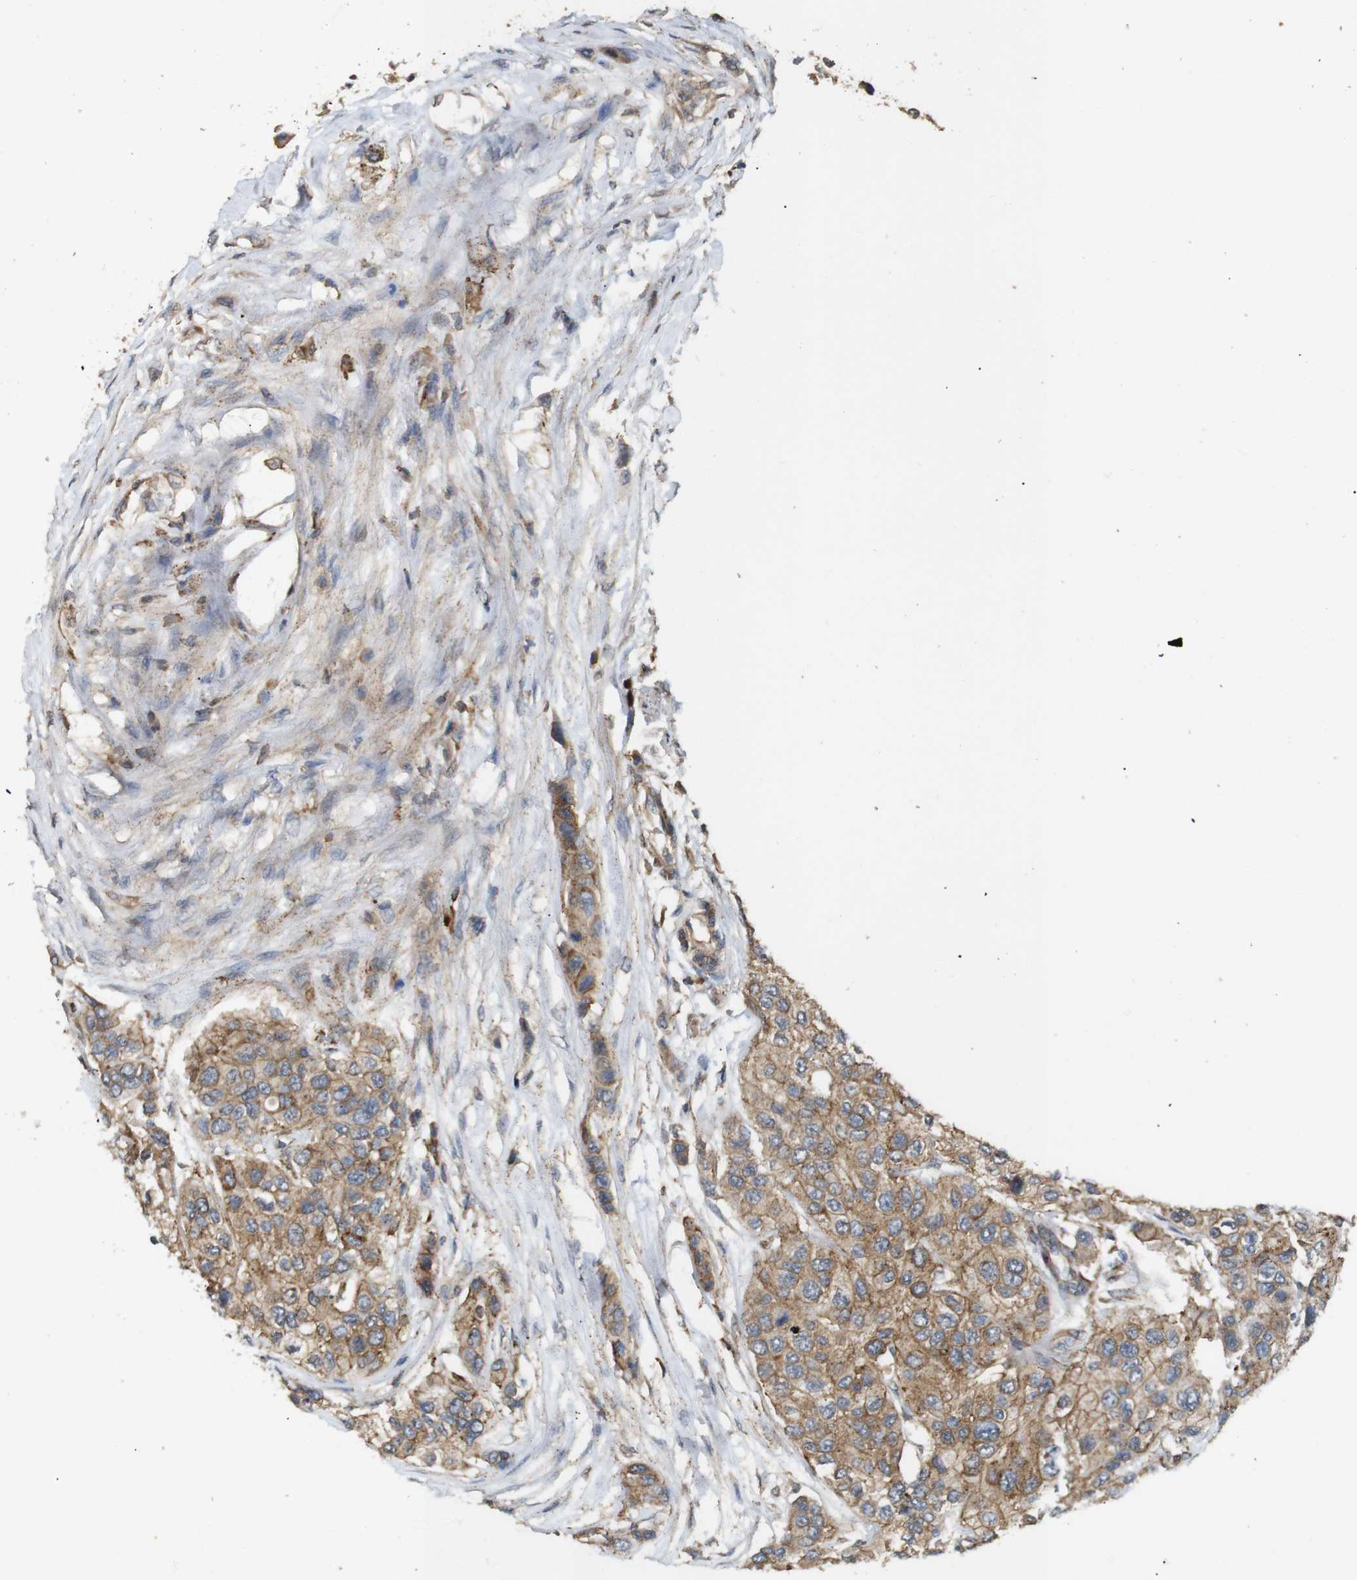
{"staining": {"intensity": "moderate", "quantity": ">75%", "location": "cytoplasmic/membranous"}, "tissue": "urothelial cancer", "cell_type": "Tumor cells", "image_type": "cancer", "snomed": [{"axis": "morphology", "description": "Urothelial carcinoma, High grade"}, {"axis": "topography", "description": "Urinary bladder"}], "caption": "Urothelial carcinoma (high-grade) stained for a protein (brown) reveals moderate cytoplasmic/membranous positive expression in about >75% of tumor cells.", "gene": "KSR1", "patient": {"sex": "female", "age": 56}}